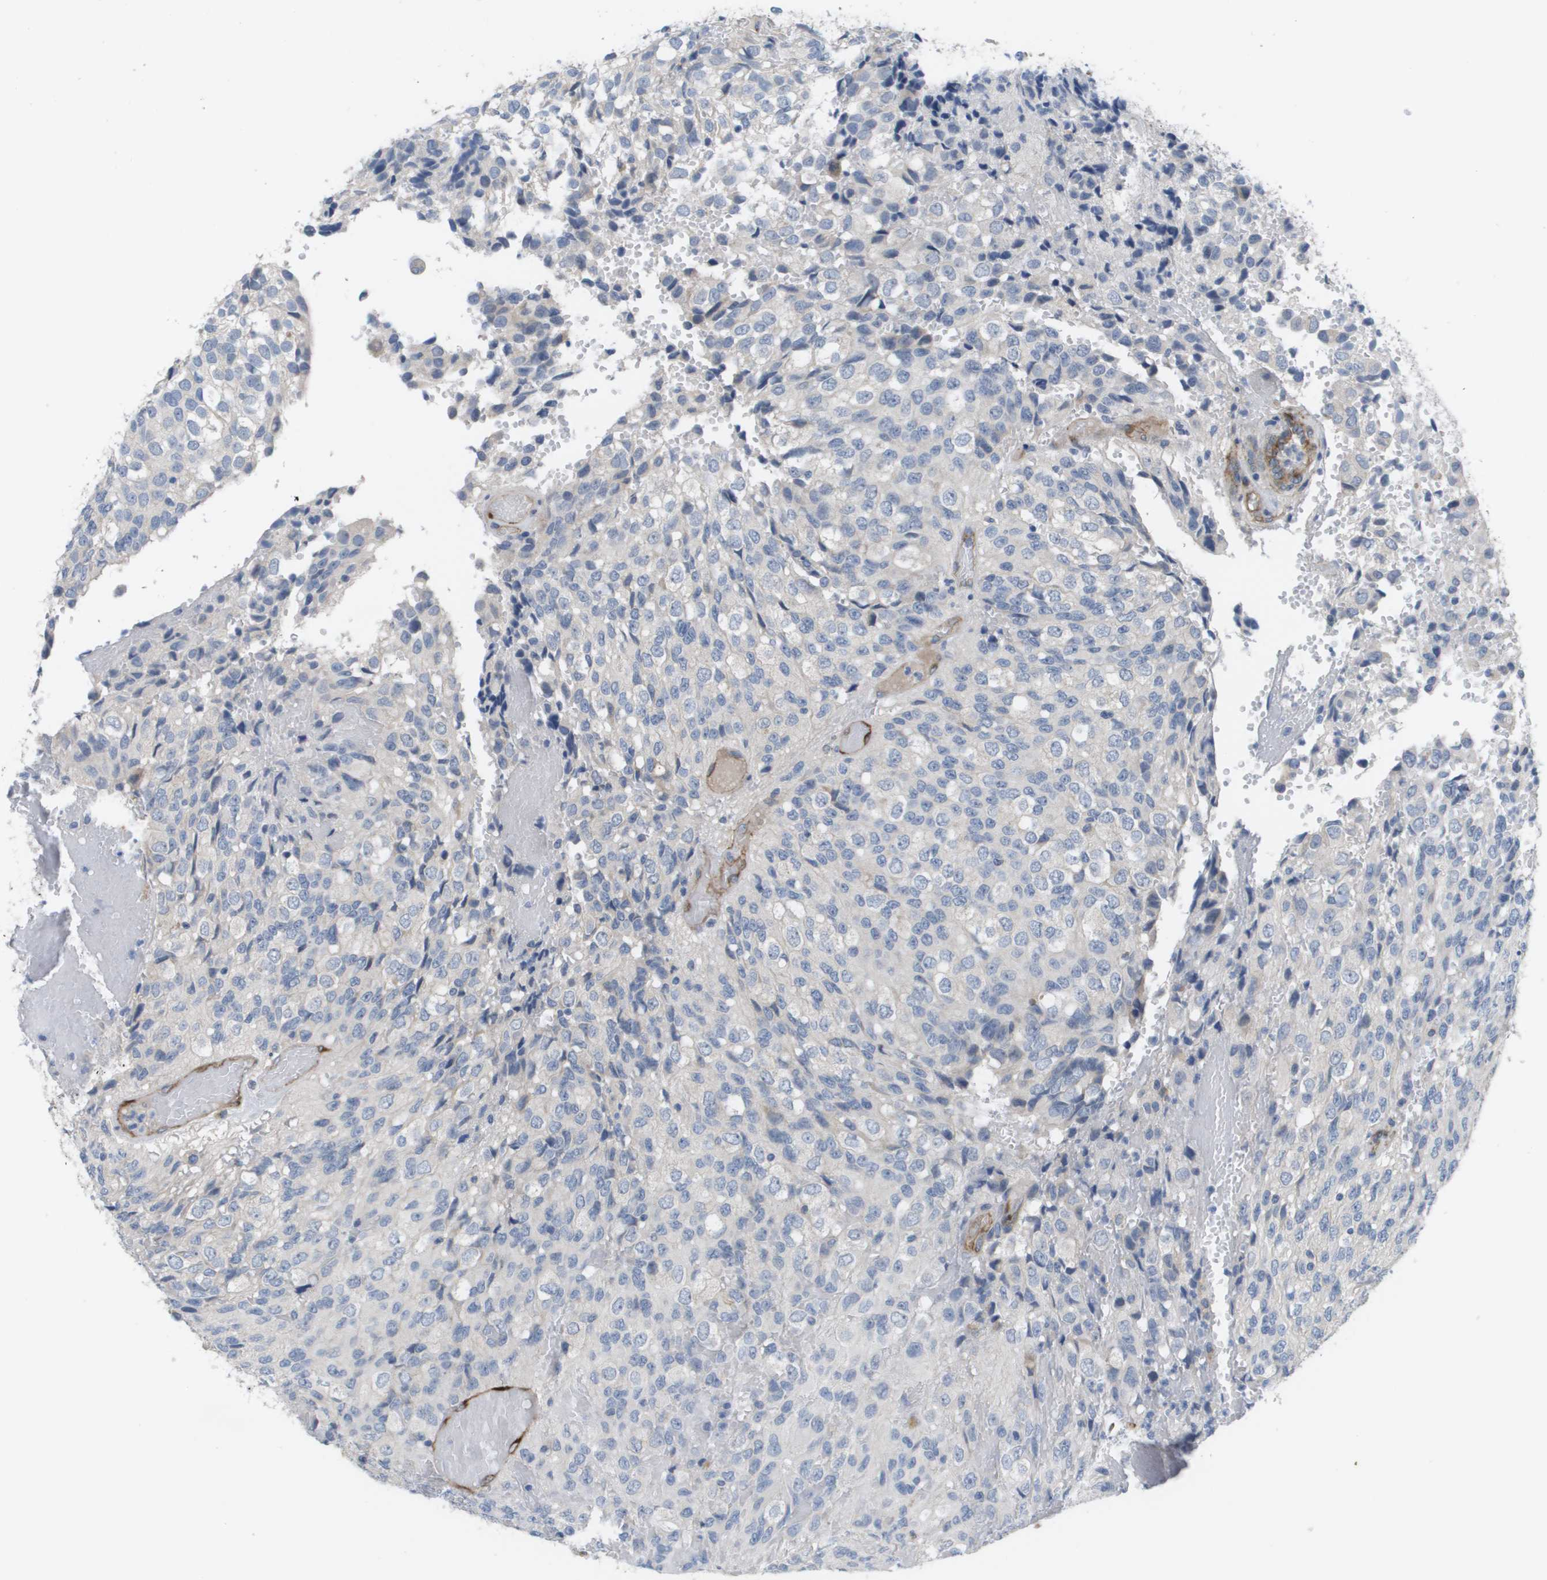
{"staining": {"intensity": "negative", "quantity": "none", "location": "none"}, "tissue": "glioma", "cell_type": "Tumor cells", "image_type": "cancer", "snomed": [{"axis": "morphology", "description": "Glioma, malignant, High grade"}, {"axis": "topography", "description": "Brain"}], "caption": "The photomicrograph demonstrates no significant positivity in tumor cells of malignant glioma (high-grade).", "gene": "ANGPT2", "patient": {"sex": "male", "age": 32}}